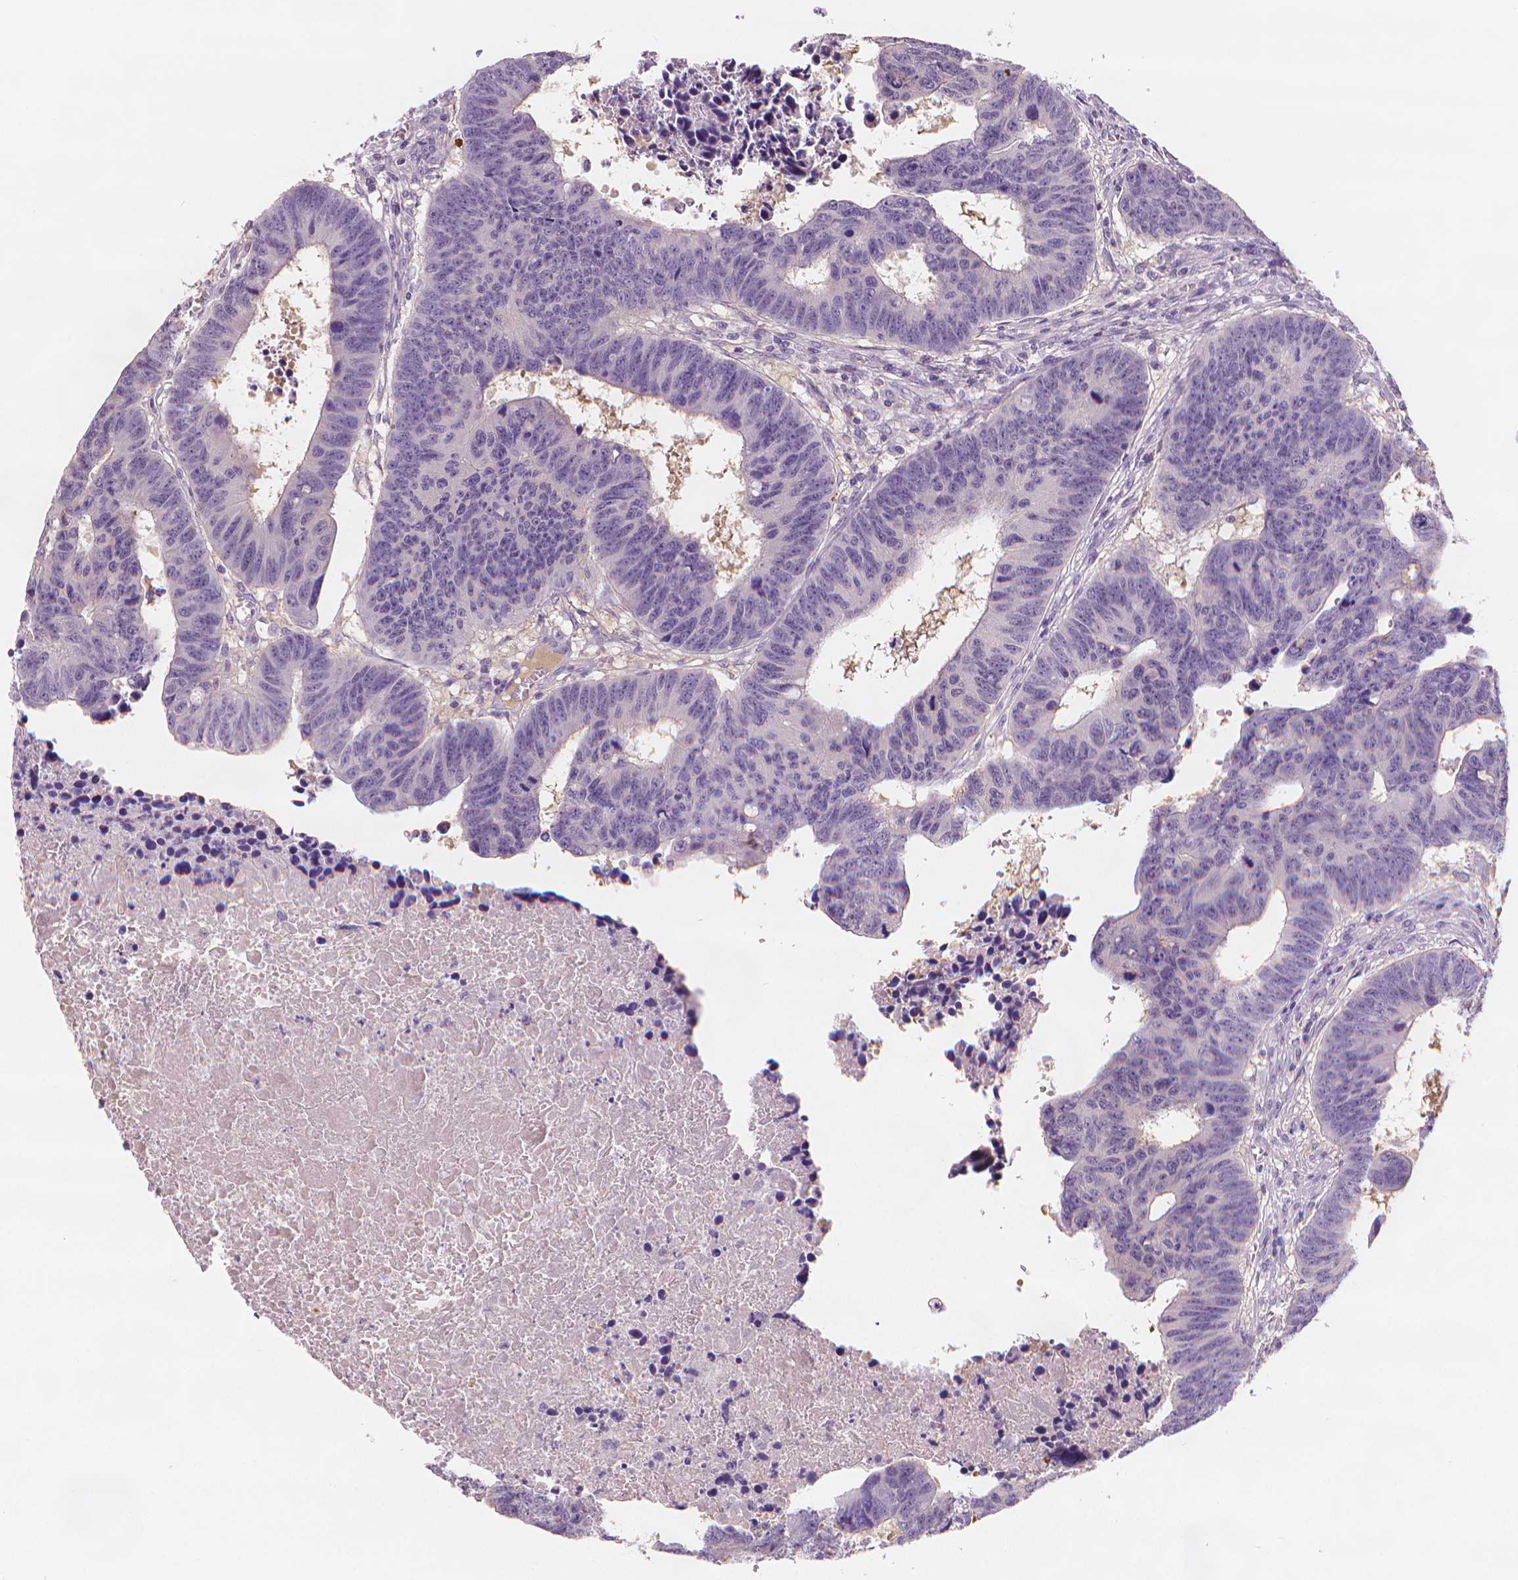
{"staining": {"intensity": "negative", "quantity": "none", "location": "none"}, "tissue": "colorectal cancer", "cell_type": "Tumor cells", "image_type": "cancer", "snomed": [{"axis": "morphology", "description": "Adenocarcinoma, NOS"}, {"axis": "topography", "description": "Rectum"}], "caption": "Human colorectal cancer stained for a protein using IHC reveals no positivity in tumor cells.", "gene": "APOA4", "patient": {"sex": "female", "age": 85}}